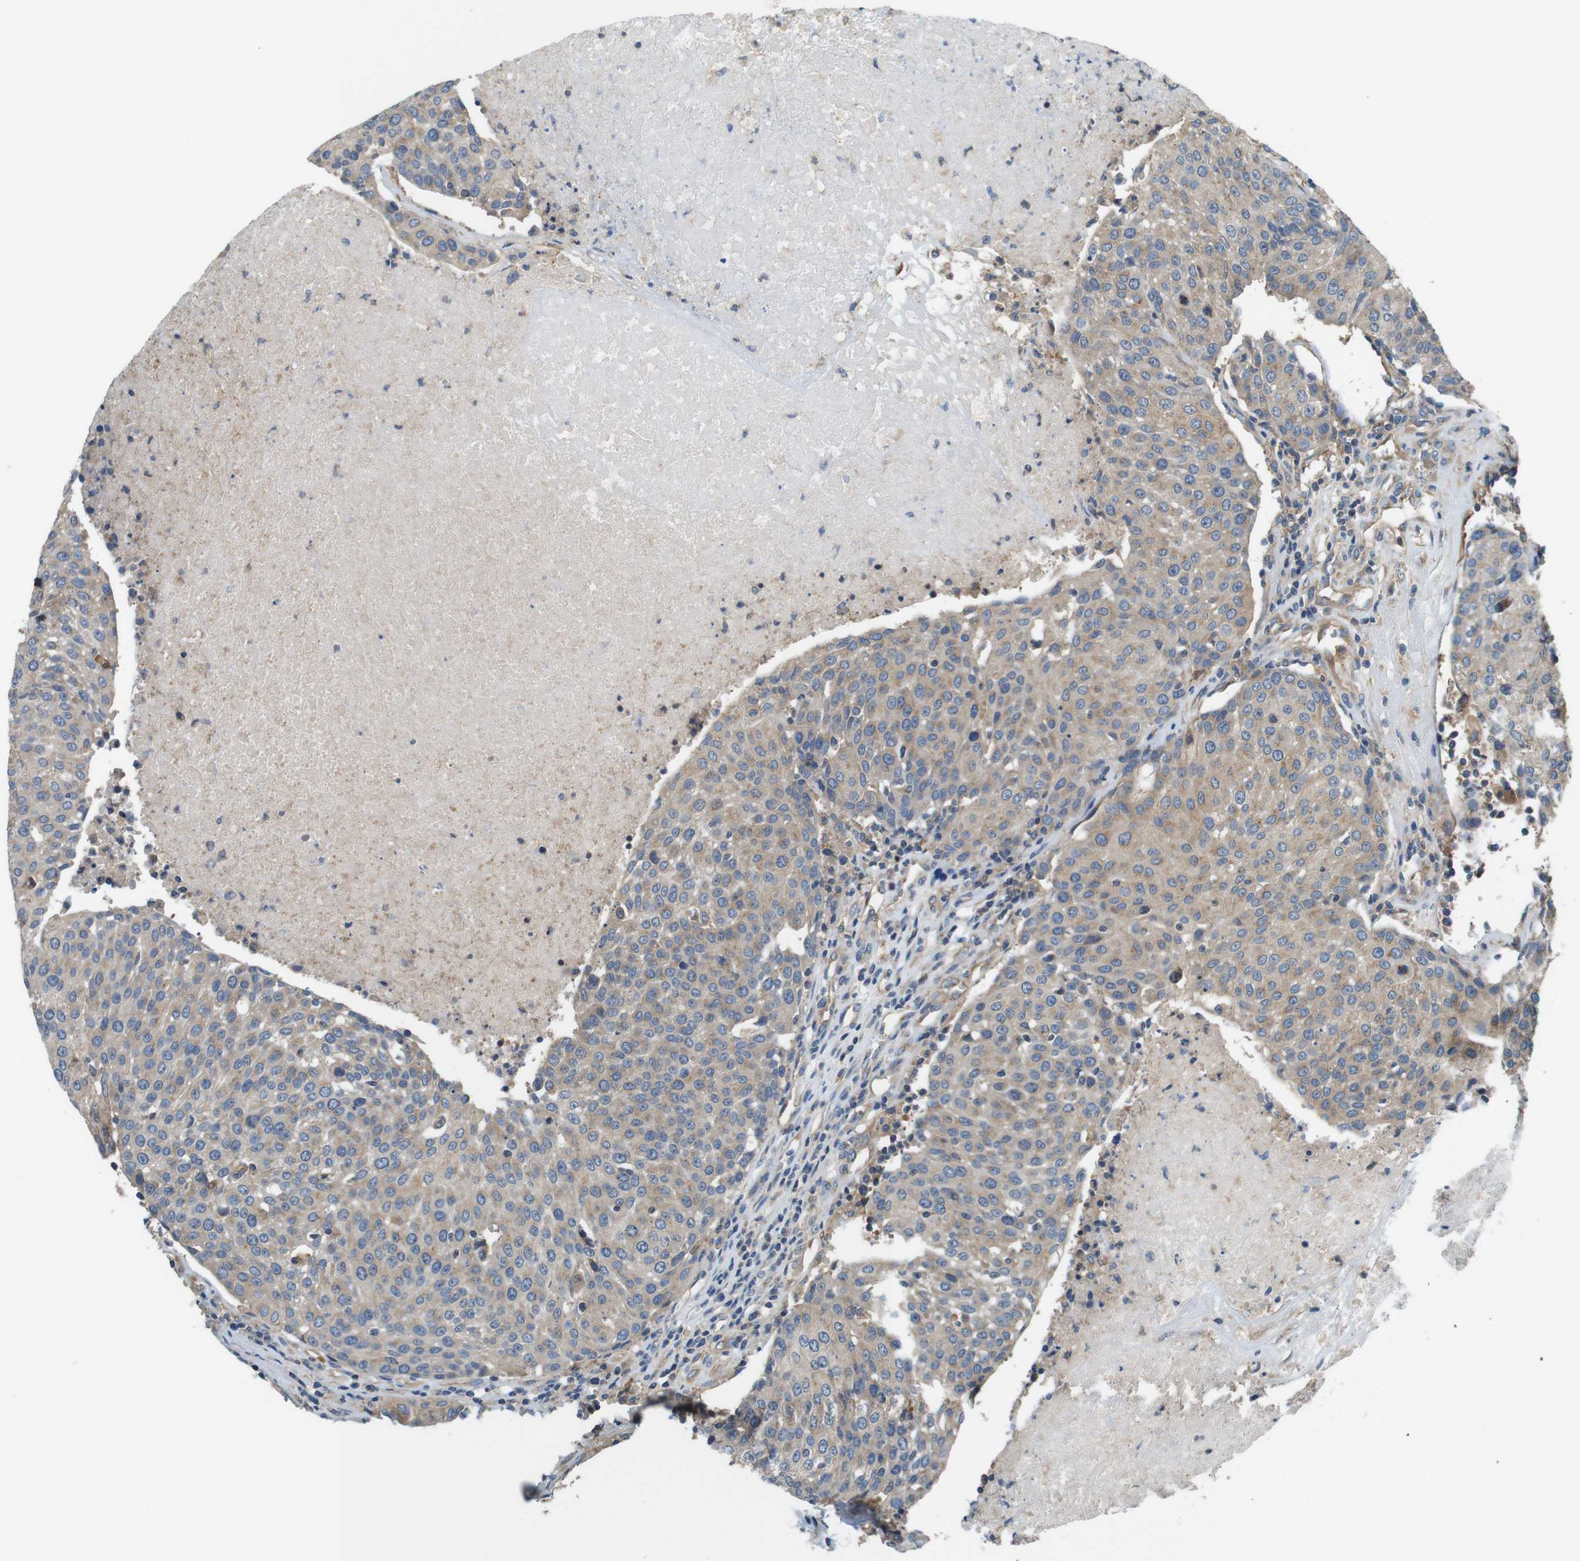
{"staining": {"intensity": "weak", "quantity": ">75%", "location": "cytoplasmic/membranous"}, "tissue": "urothelial cancer", "cell_type": "Tumor cells", "image_type": "cancer", "snomed": [{"axis": "morphology", "description": "Urothelial carcinoma, High grade"}, {"axis": "topography", "description": "Urinary bladder"}], "caption": "The histopathology image displays a brown stain indicating the presence of a protein in the cytoplasmic/membranous of tumor cells in urothelial carcinoma (high-grade).", "gene": "DCTN1", "patient": {"sex": "female", "age": 85}}